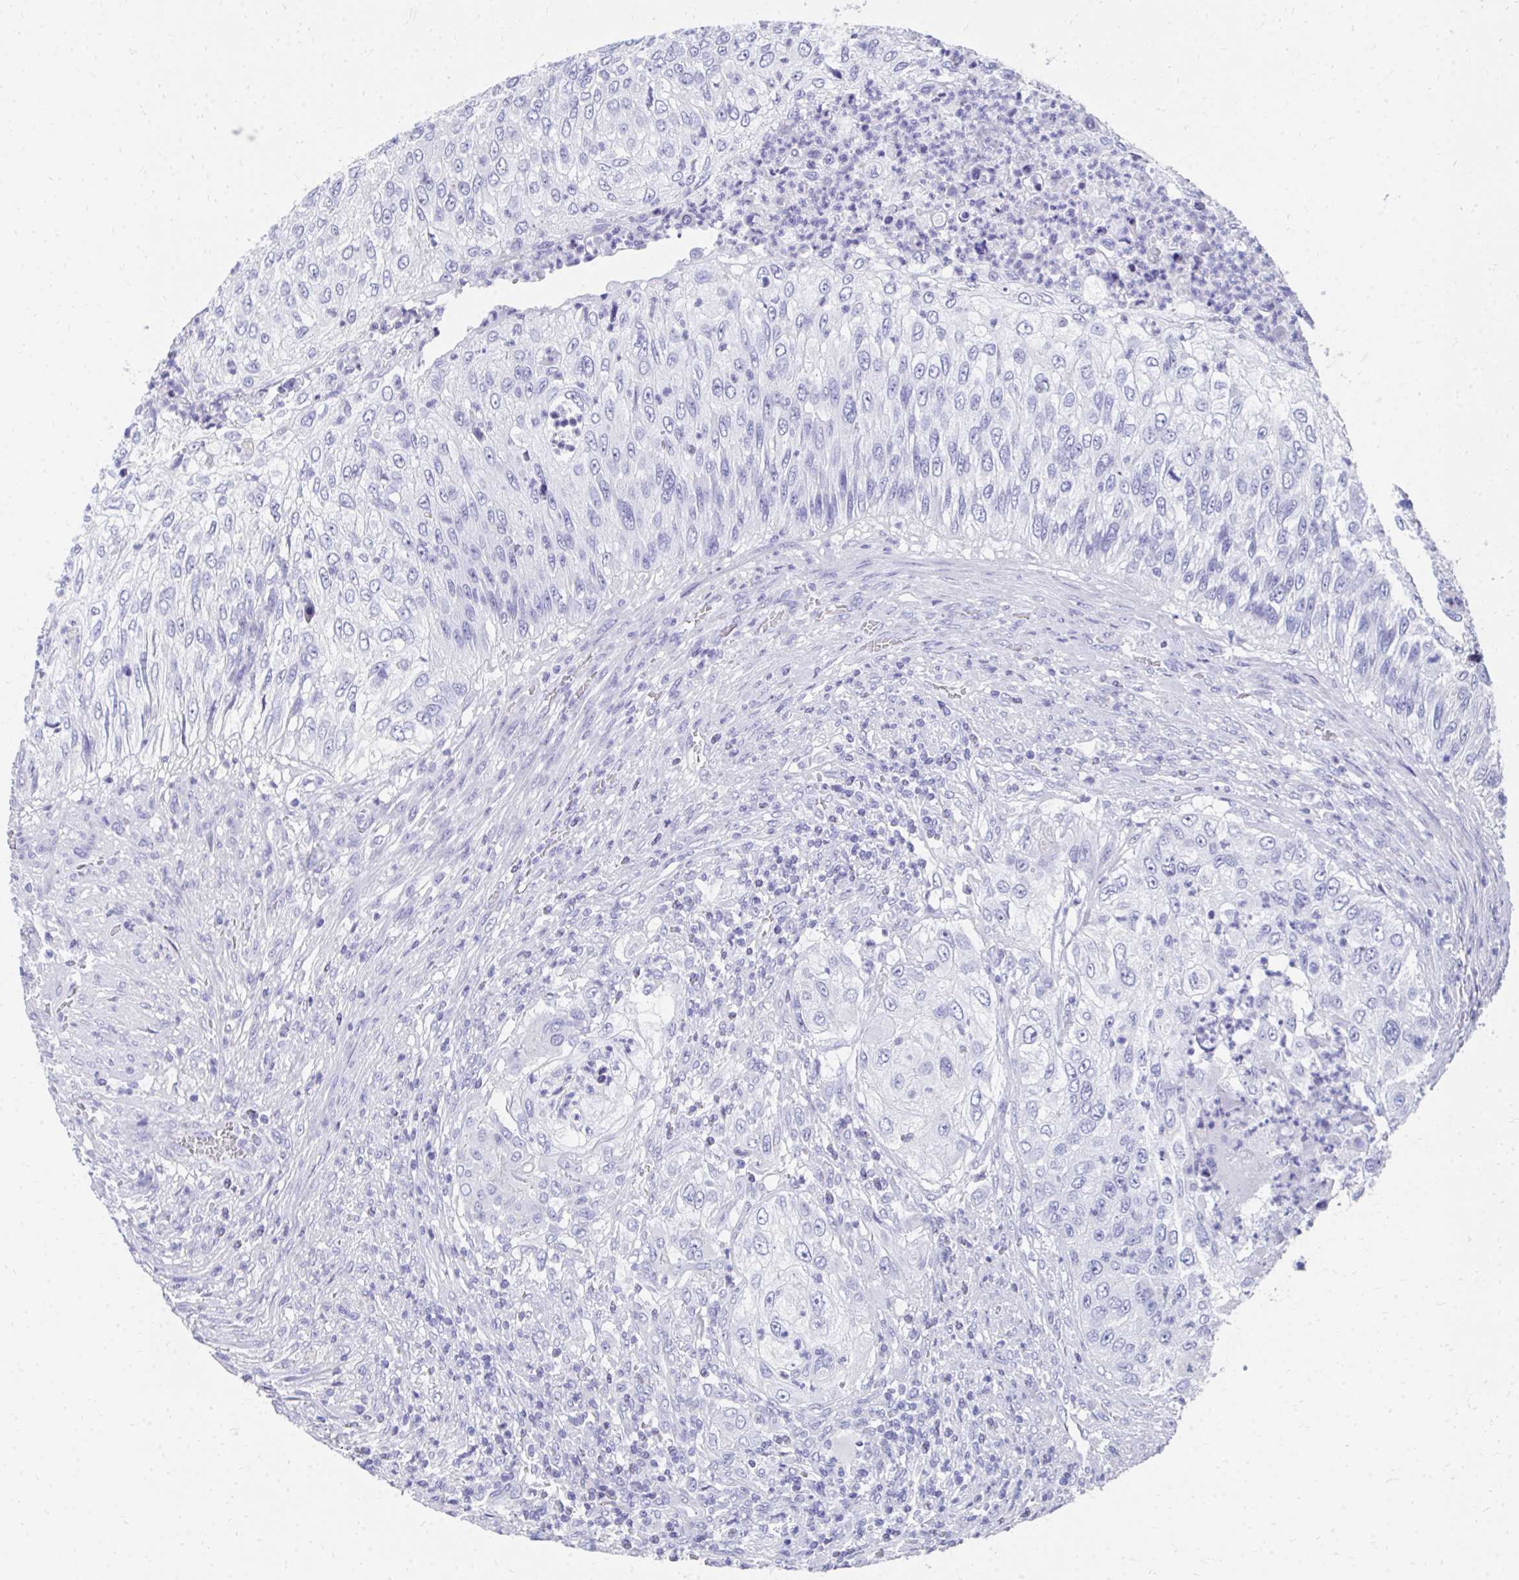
{"staining": {"intensity": "negative", "quantity": "none", "location": "none"}, "tissue": "urothelial cancer", "cell_type": "Tumor cells", "image_type": "cancer", "snomed": [{"axis": "morphology", "description": "Urothelial carcinoma, High grade"}, {"axis": "topography", "description": "Urinary bladder"}], "caption": "DAB (3,3'-diaminobenzidine) immunohistochemical staining of urothelial cancer displays no significant positivity in tumor cells.", "gene": "HGD", "patient": {"sex": "female", "age": 60}}